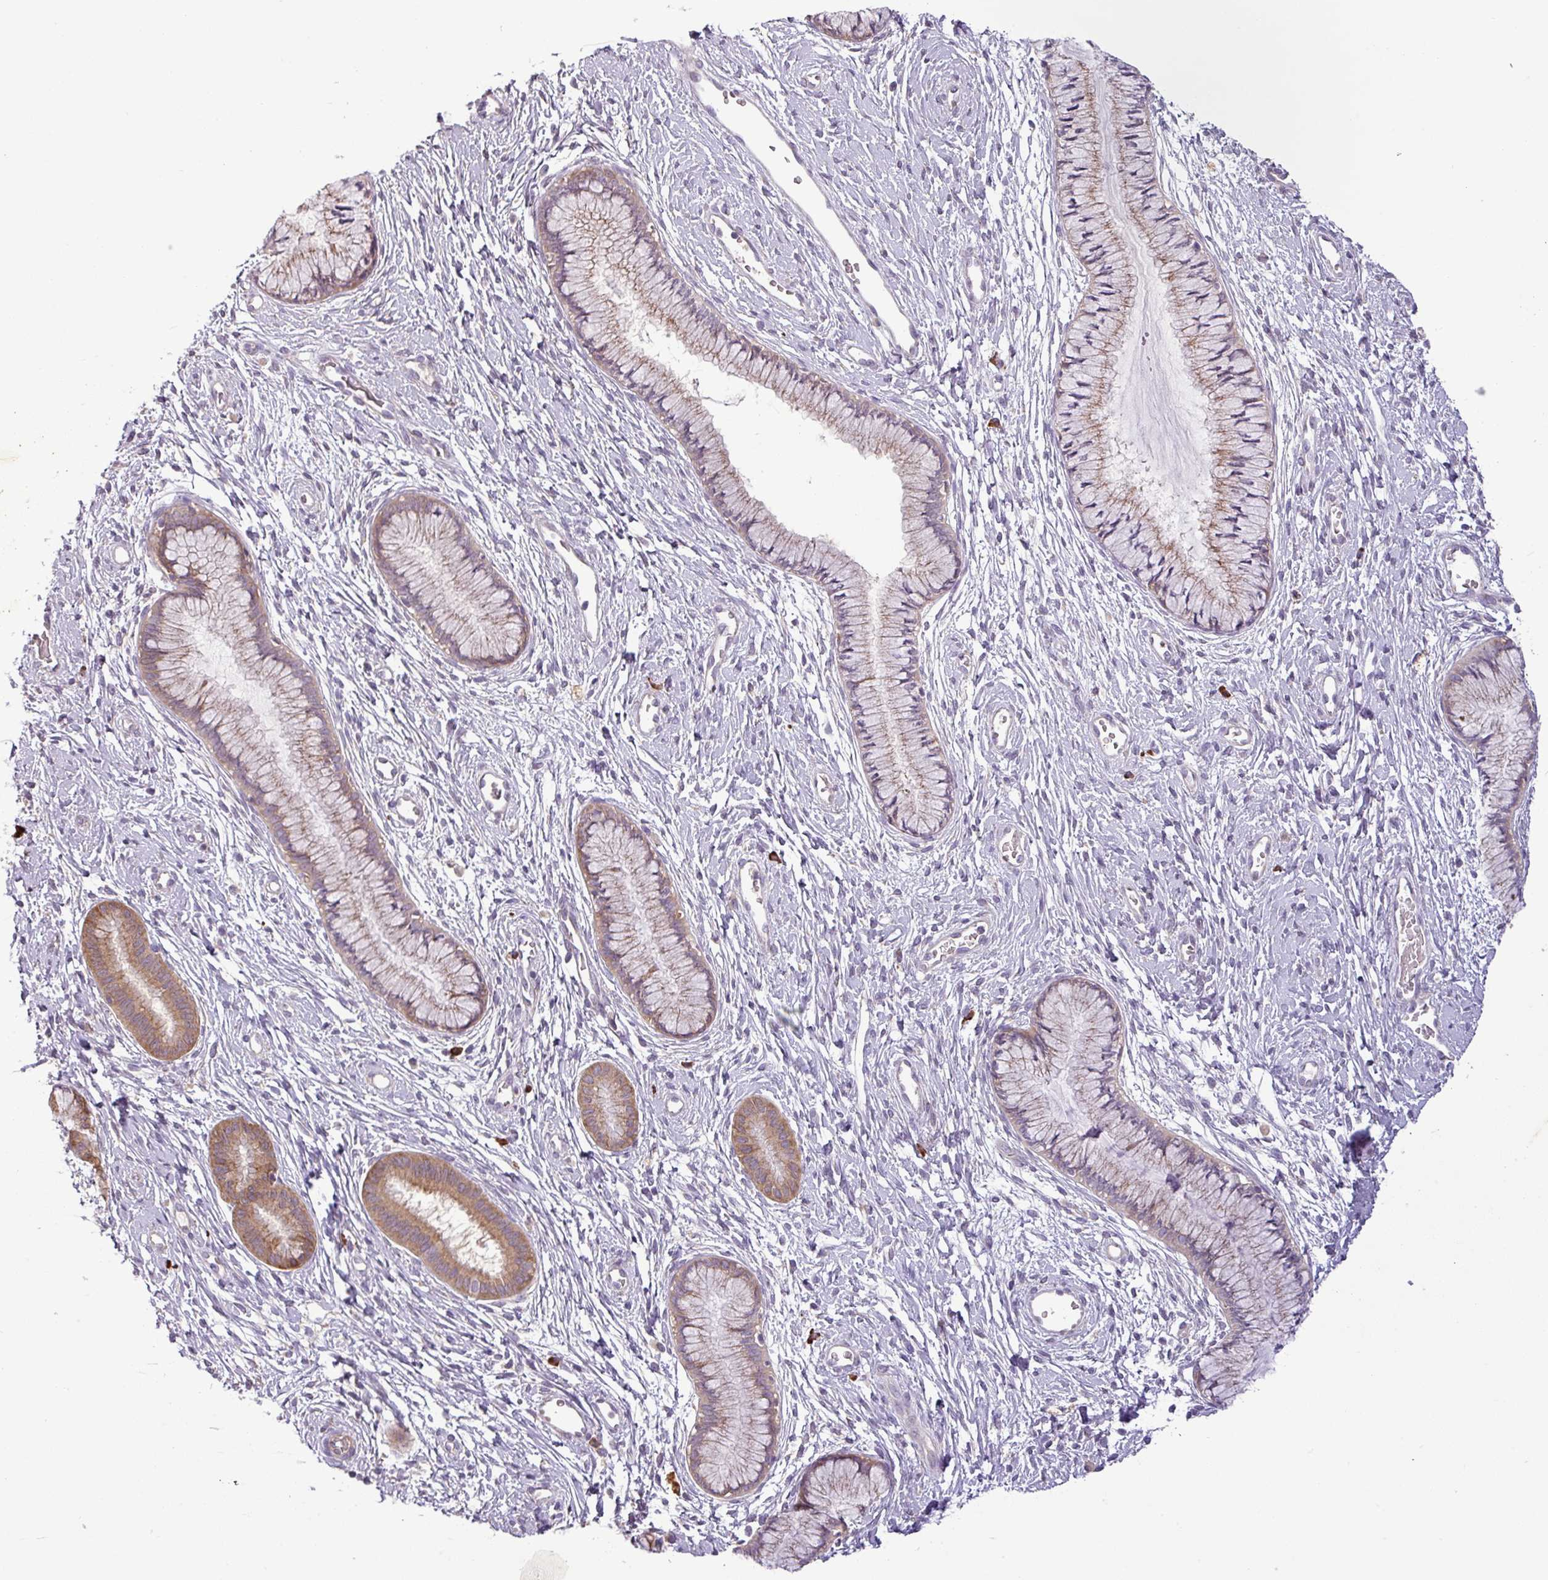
{"staining": {"intensity": "moderate", "quantity": "25%-75%", "location": "cytoplasmic/membranous"}, "tissue": "cervix", "cell_type": "Glandular cells", "image_type": "normal", "snomed": [{"axis": "morphology", "description": "Normal tissue, NOS"}, {"axis": "topography", "description": "Cervix"}], "caption": "Cervix stained with DAB (3,3'-diaminobenzidine) IHC exhibits medium levels of moderate cytoplasmic/membranous expression in approximately 25%-75% of glandular cells. The staining was performed using DAB to visualize the protein expression in brown, while the nuclei were stained in blue with hematoxylin (Magnification: 20x).", "gene": "MOCS3", "patient": {"sex": "female", "age": 42}}